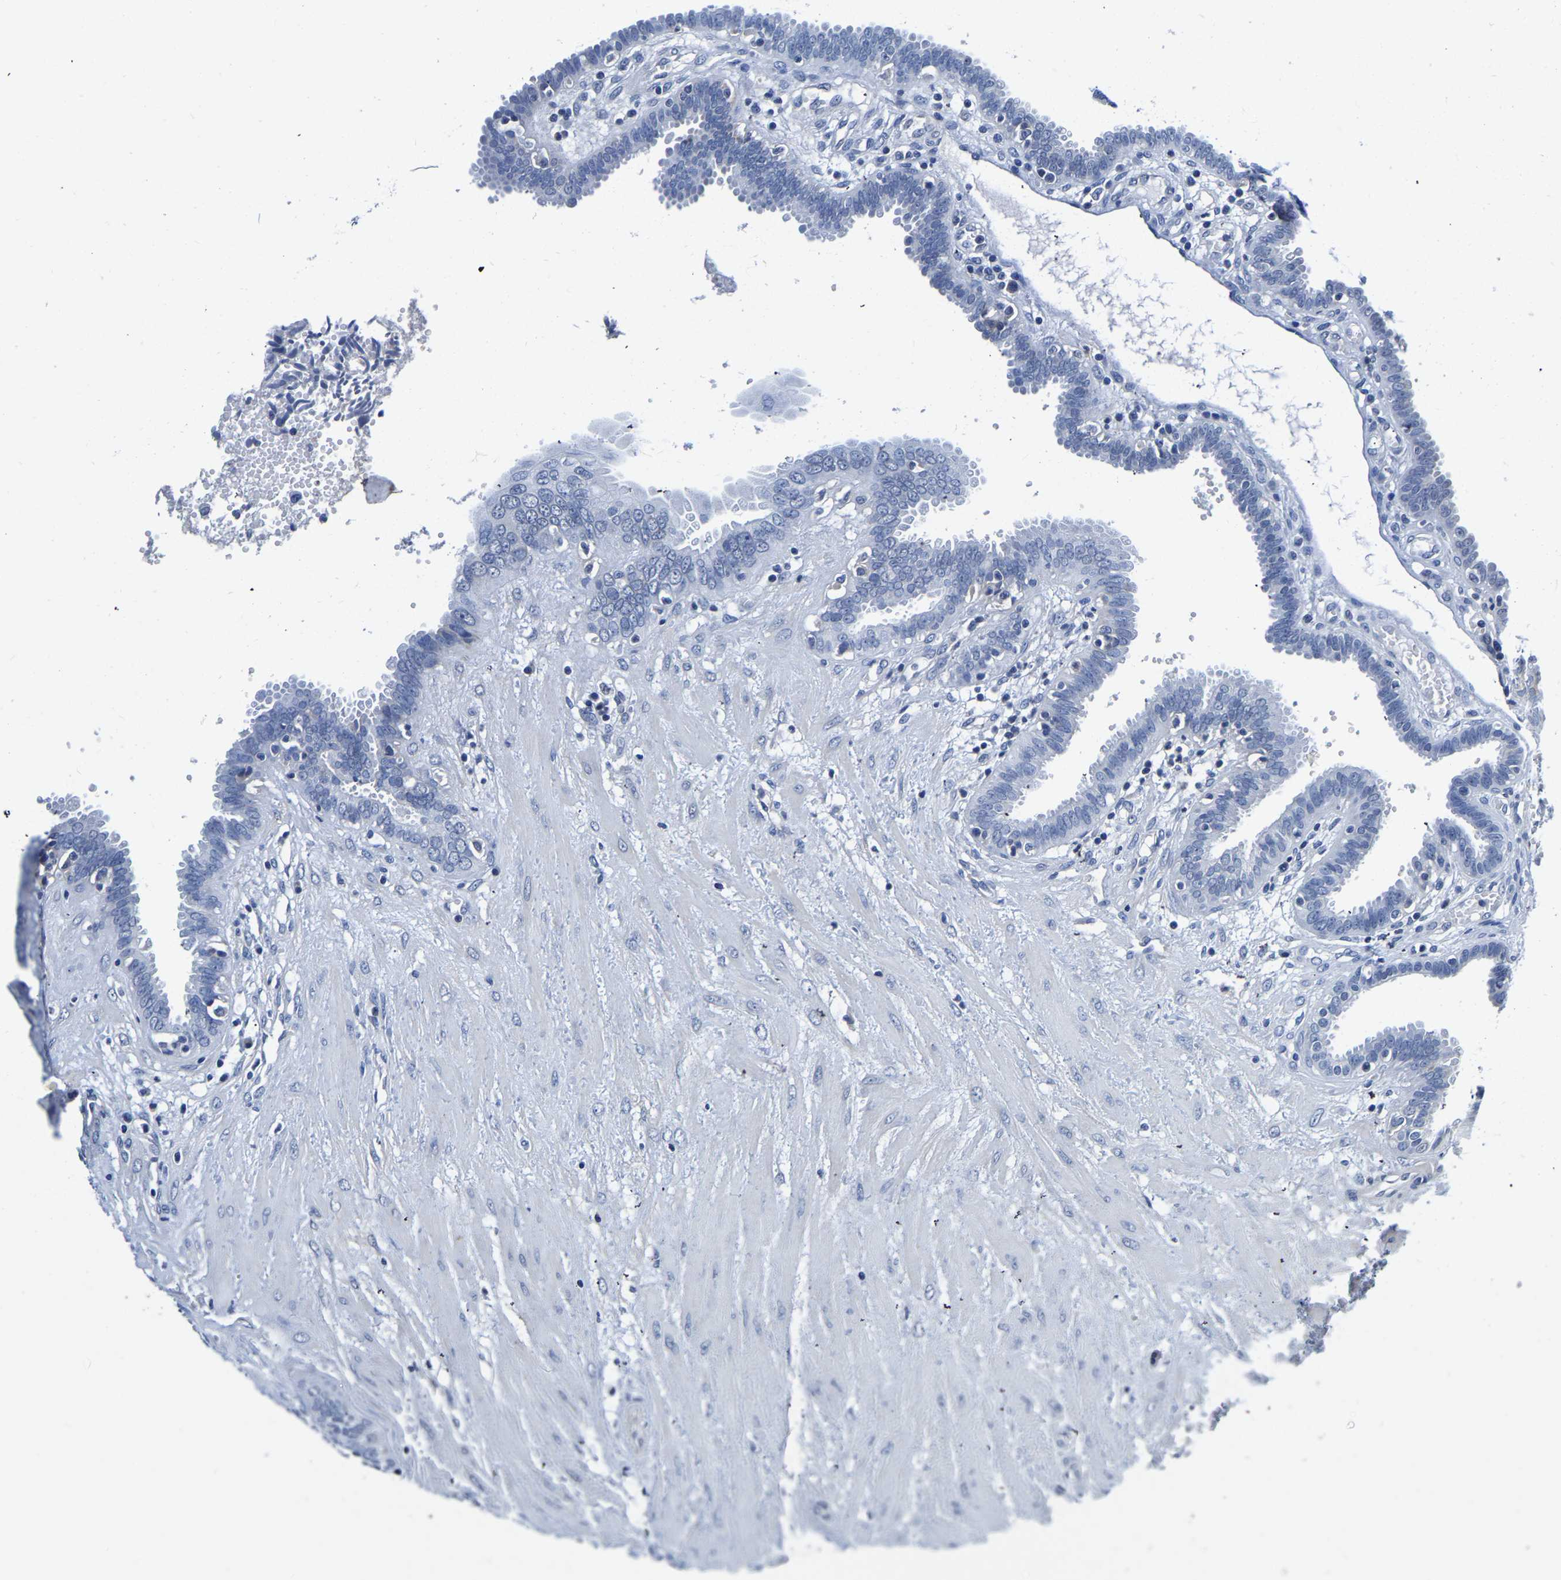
{"staining": {"intensity": "negative", "quantity": "none", "location": "none"}, "tissue": "fallopian tube", "cell_type": "Glandular cells", "image_type": "normal", "snomed": [{"axis": "morphology", "description": "Normal tissue, NOS"}, {"axis": "topography", "description": "Fallopian tube"}, {"axis": "topography", "description": "Placenta"}], "caption": "DAB immunohistochemical staining of normal human fallopian tube displays no significant staining in glandular cells.", "gene": "FGD5", "patient": {"sex": "female", "age": 32}}